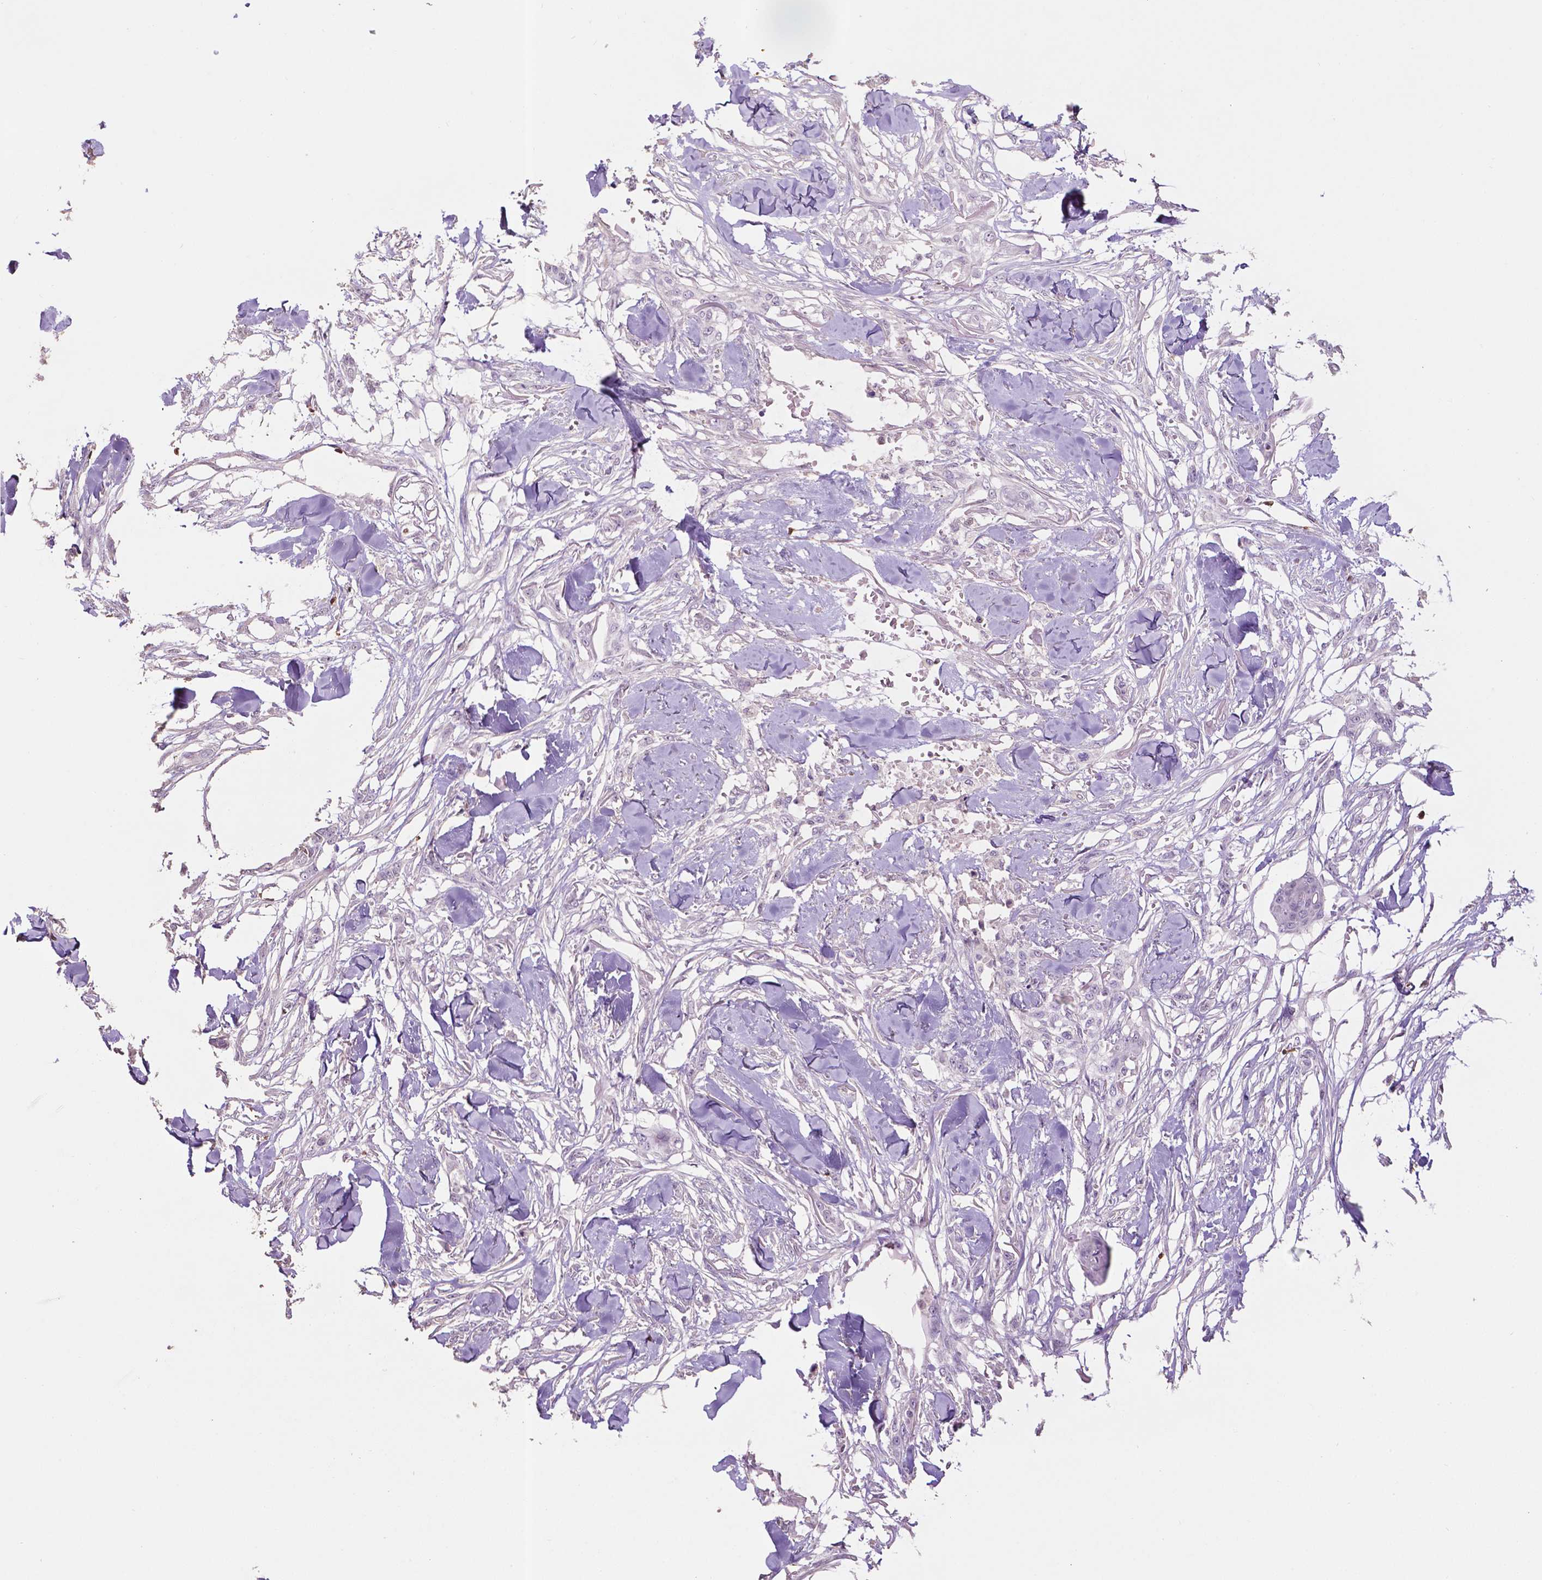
{"staining": {"intensity": "negative", "quantity": "none", "location": "none"}, "tissue": "skin cancer", "cell_type": "Tumor cells", "image_type": "cancer", "snomed": [{"axis": "morphology", "description": "Squamous cell carcinoma, NOS"}, {"axis": "topography", "description": "Skin"}], "caption": "The image demonstrates no staining of tumor cells in skin cancer (squamous cell carcinoma).", "gene": "TBC1D10C", "patient": {"sex": "female", "age": 59}}